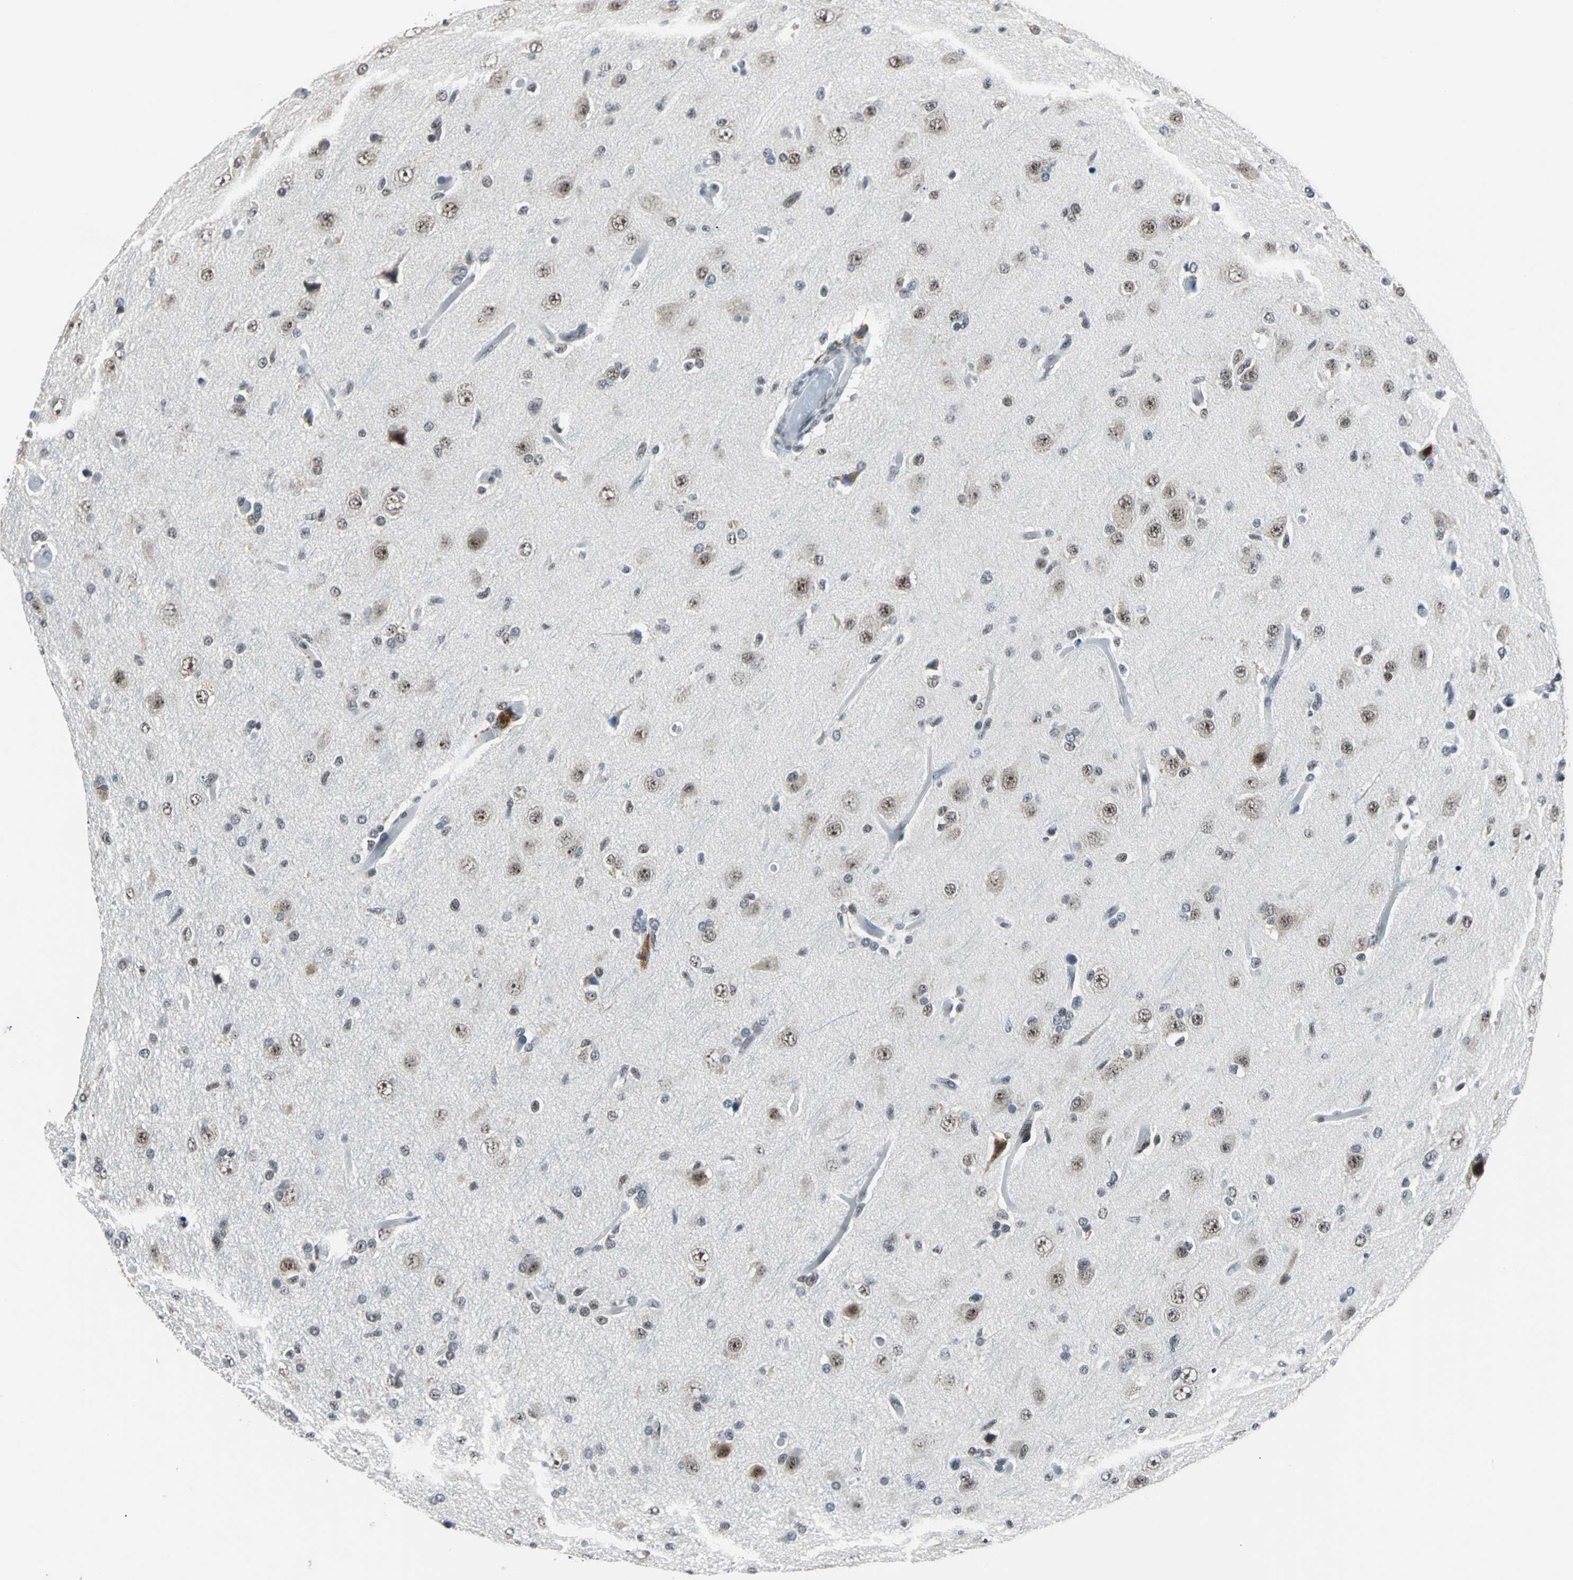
{"staining": {"intensity": "weak", "quantity": "25%-75%", "location": "nuclear"}, "tissue": "glioma", "cell_type": "Tumor cells", "image_type": "cancer", "snomed": [{"axis": "morphology", "description": "Glioma, malignant, High grade"}, {"axis": "topography", "description": "Brain"}], "caption": "A micrograph showing weak nuclear staining in approximately 25%-75% of tumor cells in high-grade glioma (malignant), as visualized by brown immunohistochemical staining.", "gene": "USP28", "patient": {"sex": "male", "age": 33}}